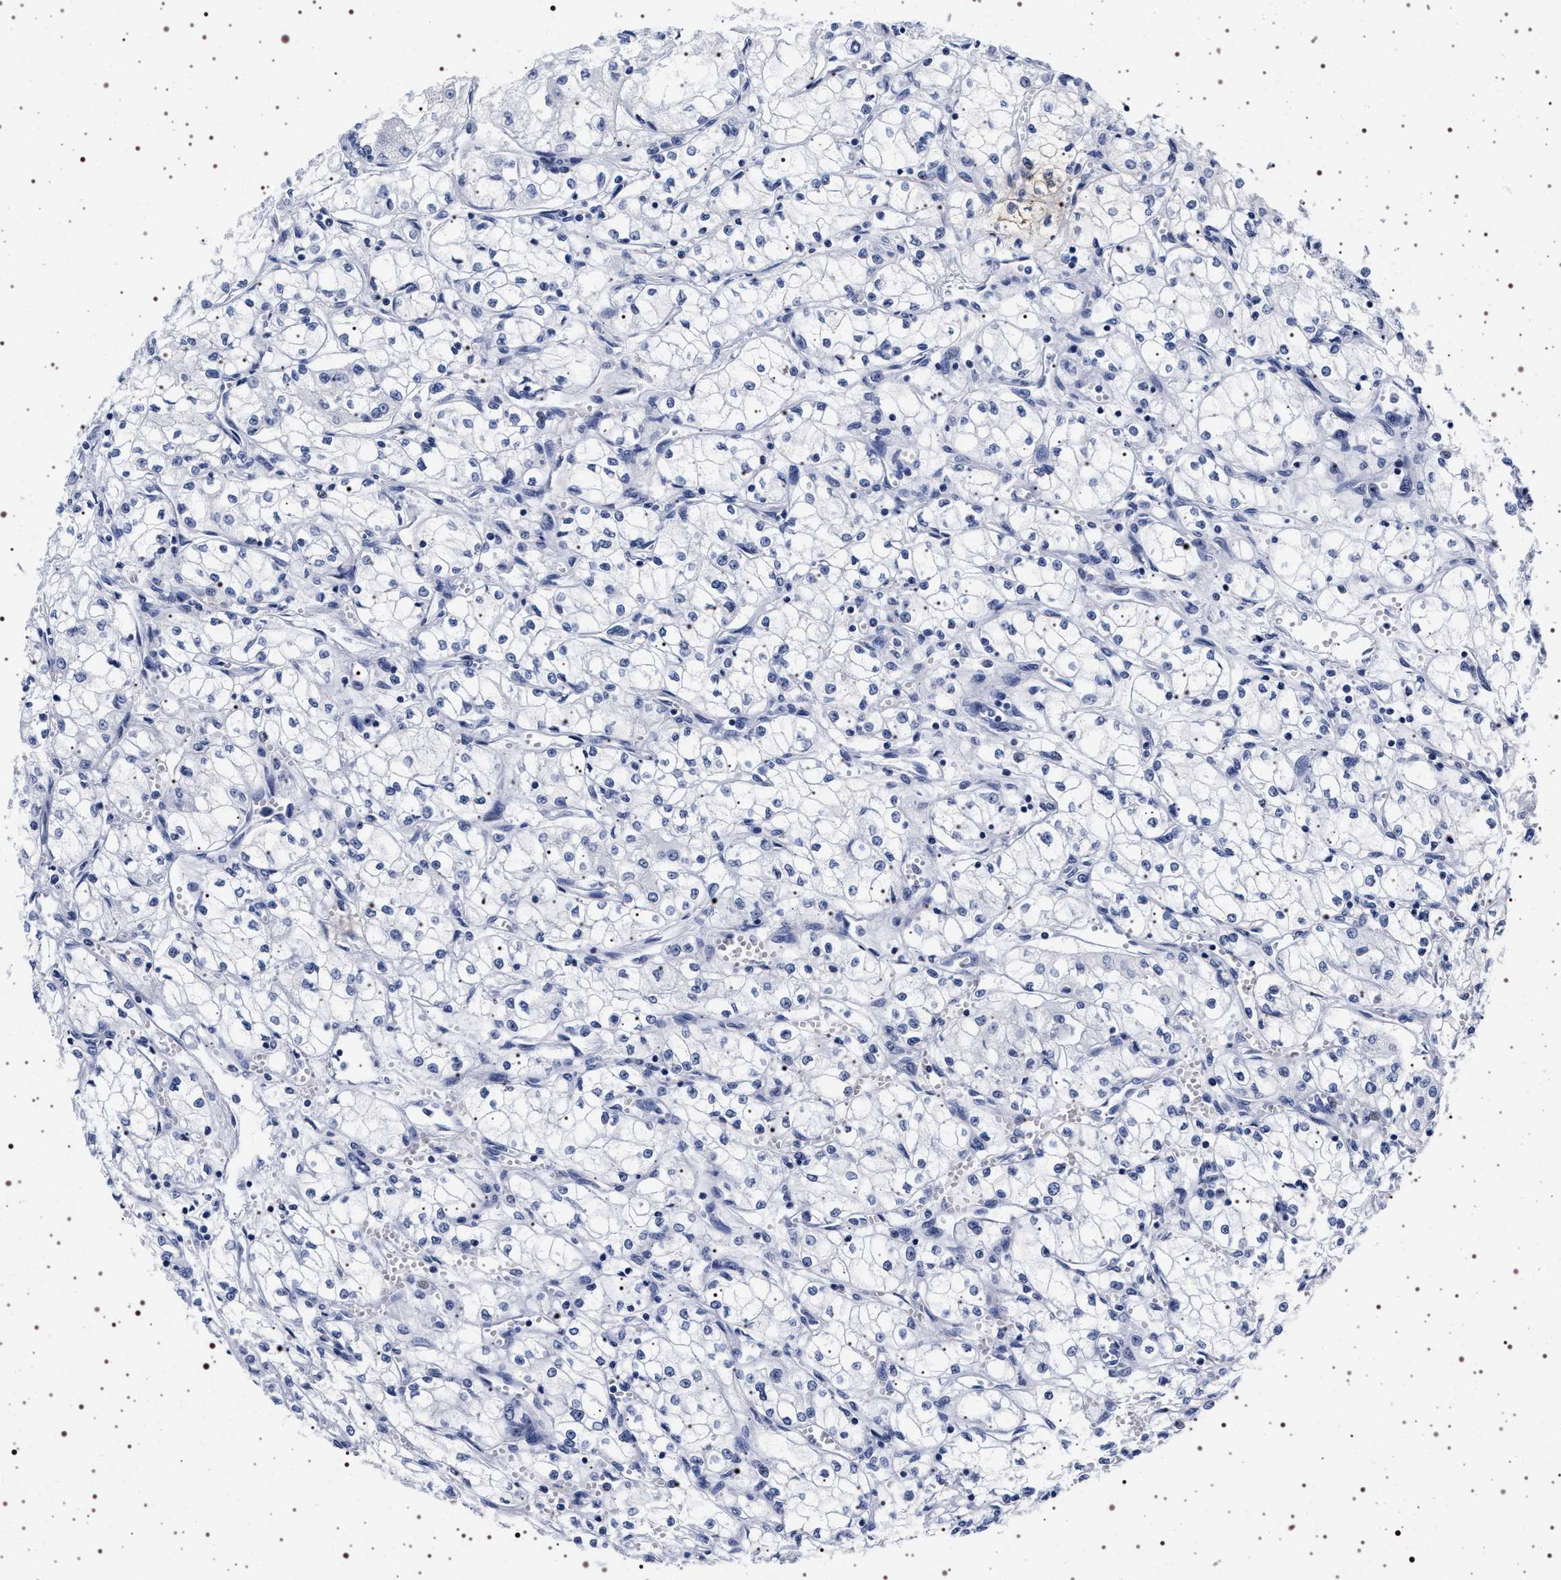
{"staining": {"intensity": "negative", "quantity": "none", "location": "none"}, "tissue": "renal cancer", "cell_type": "Tumor cells", "image_type": "cancer", "snomed": [{"axis": "morphology", "description": "Normal tissue, NOS"}, {"axis": "morphology", "description": "Adenocarcinoma, NOS"}, {"axis": "topography", "description": "Kidney"}], "caption": "A high-resolution image shows immunohistochemistry (IHC) staining of renal cancer (adenocarcinoma), which displays no significant staining in tumor cells. (DAB immunohistochemistry with hematoxylin counter stain).", "gene": "SYN1", "patient": {"sex": "male", "age": 59}}